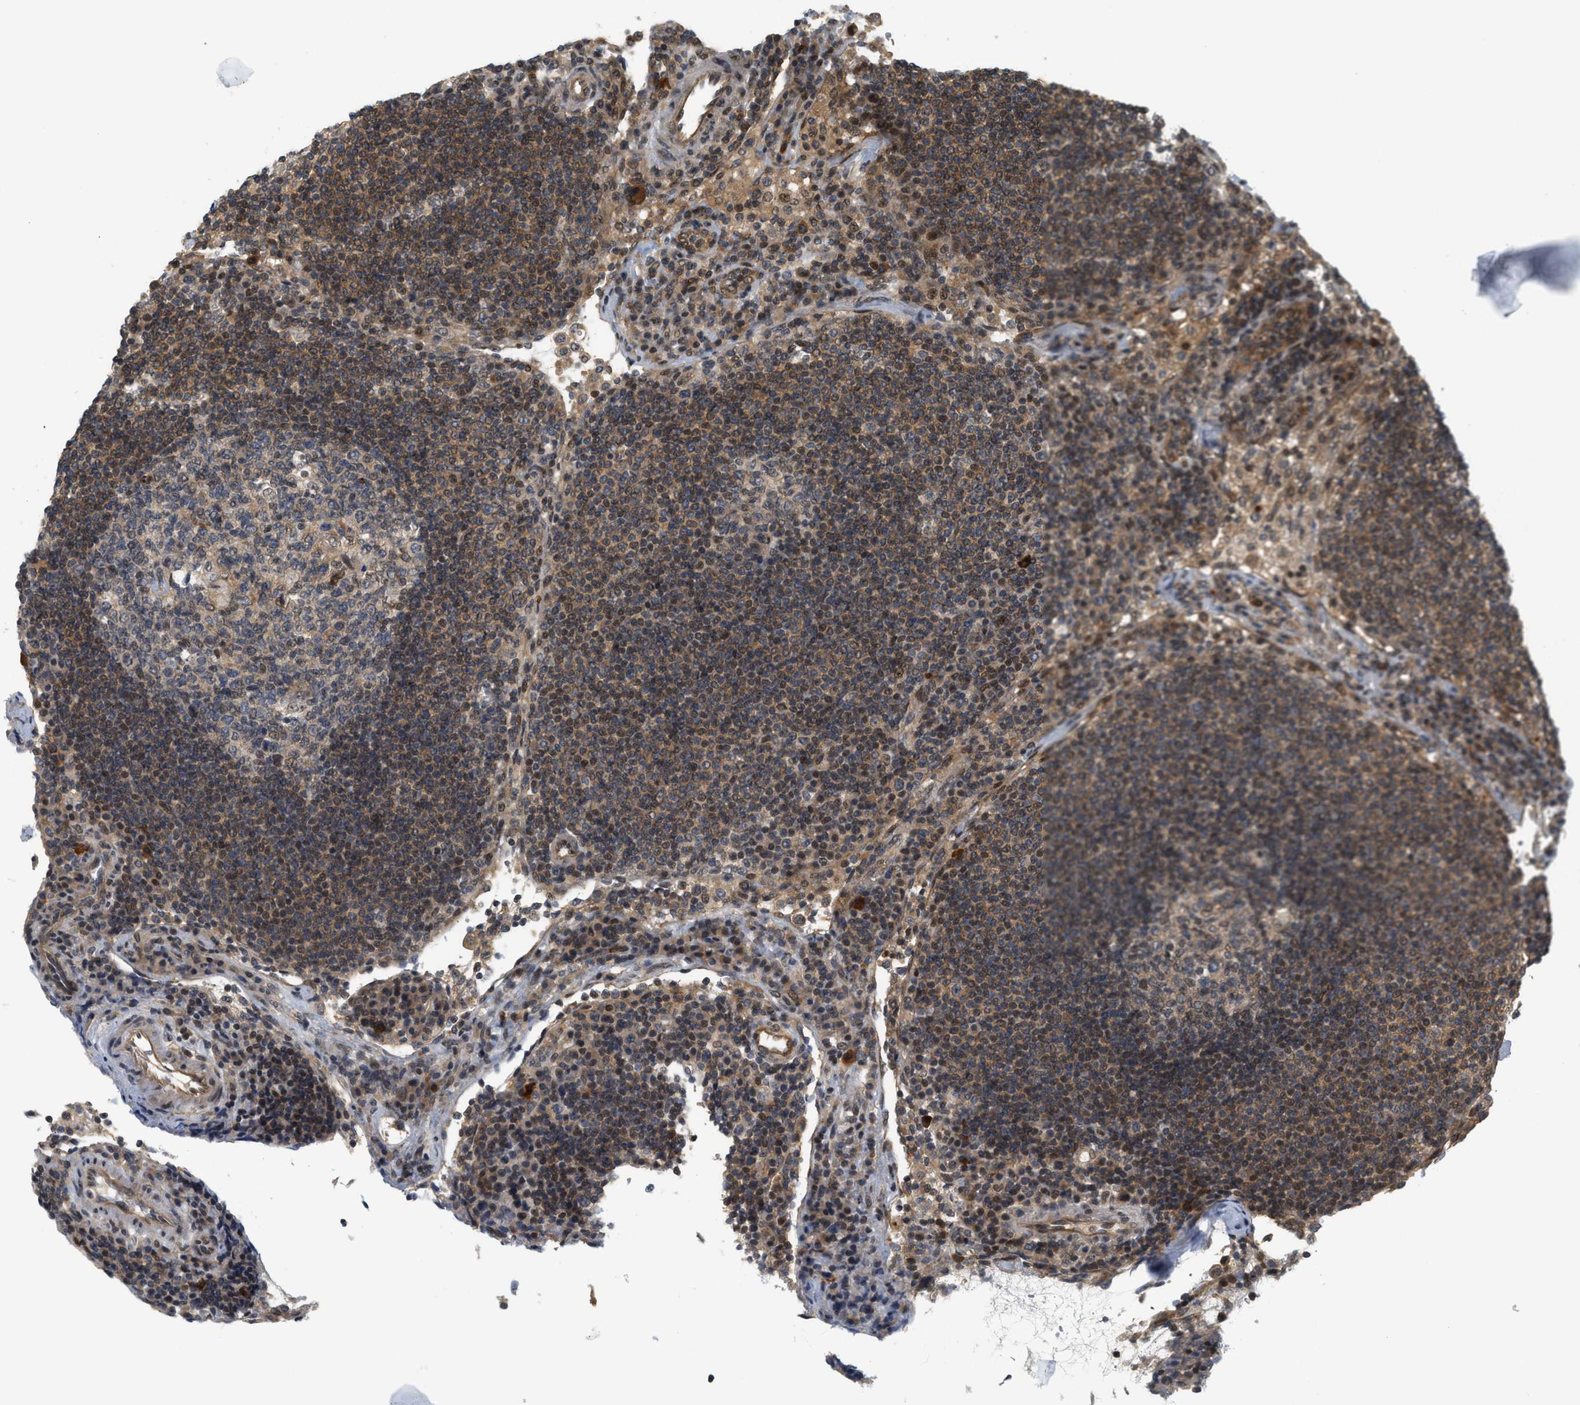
{"staining": {"intensity": "weak", "quantity": "25%-75%", "location": "cytoplasmic/membranous"}, "tissue": "lymph node", "cell_type": "Germinal center cells", "image_type": "normal", "snomed": [{"axis": "morphology", "description": "Normal tissue, NOS"}, {"axis": "topography", "description": "Lymph node"}], "caption": "A high-resolution histopathology image shows IHC staining of unremarkable lymph node, which displays weak cytoplasmic/membranous expression in approximately 25%-75% of germinal center cells.", "gene": "KMT2A", "patient": {"sex": "female", "age": 53}}